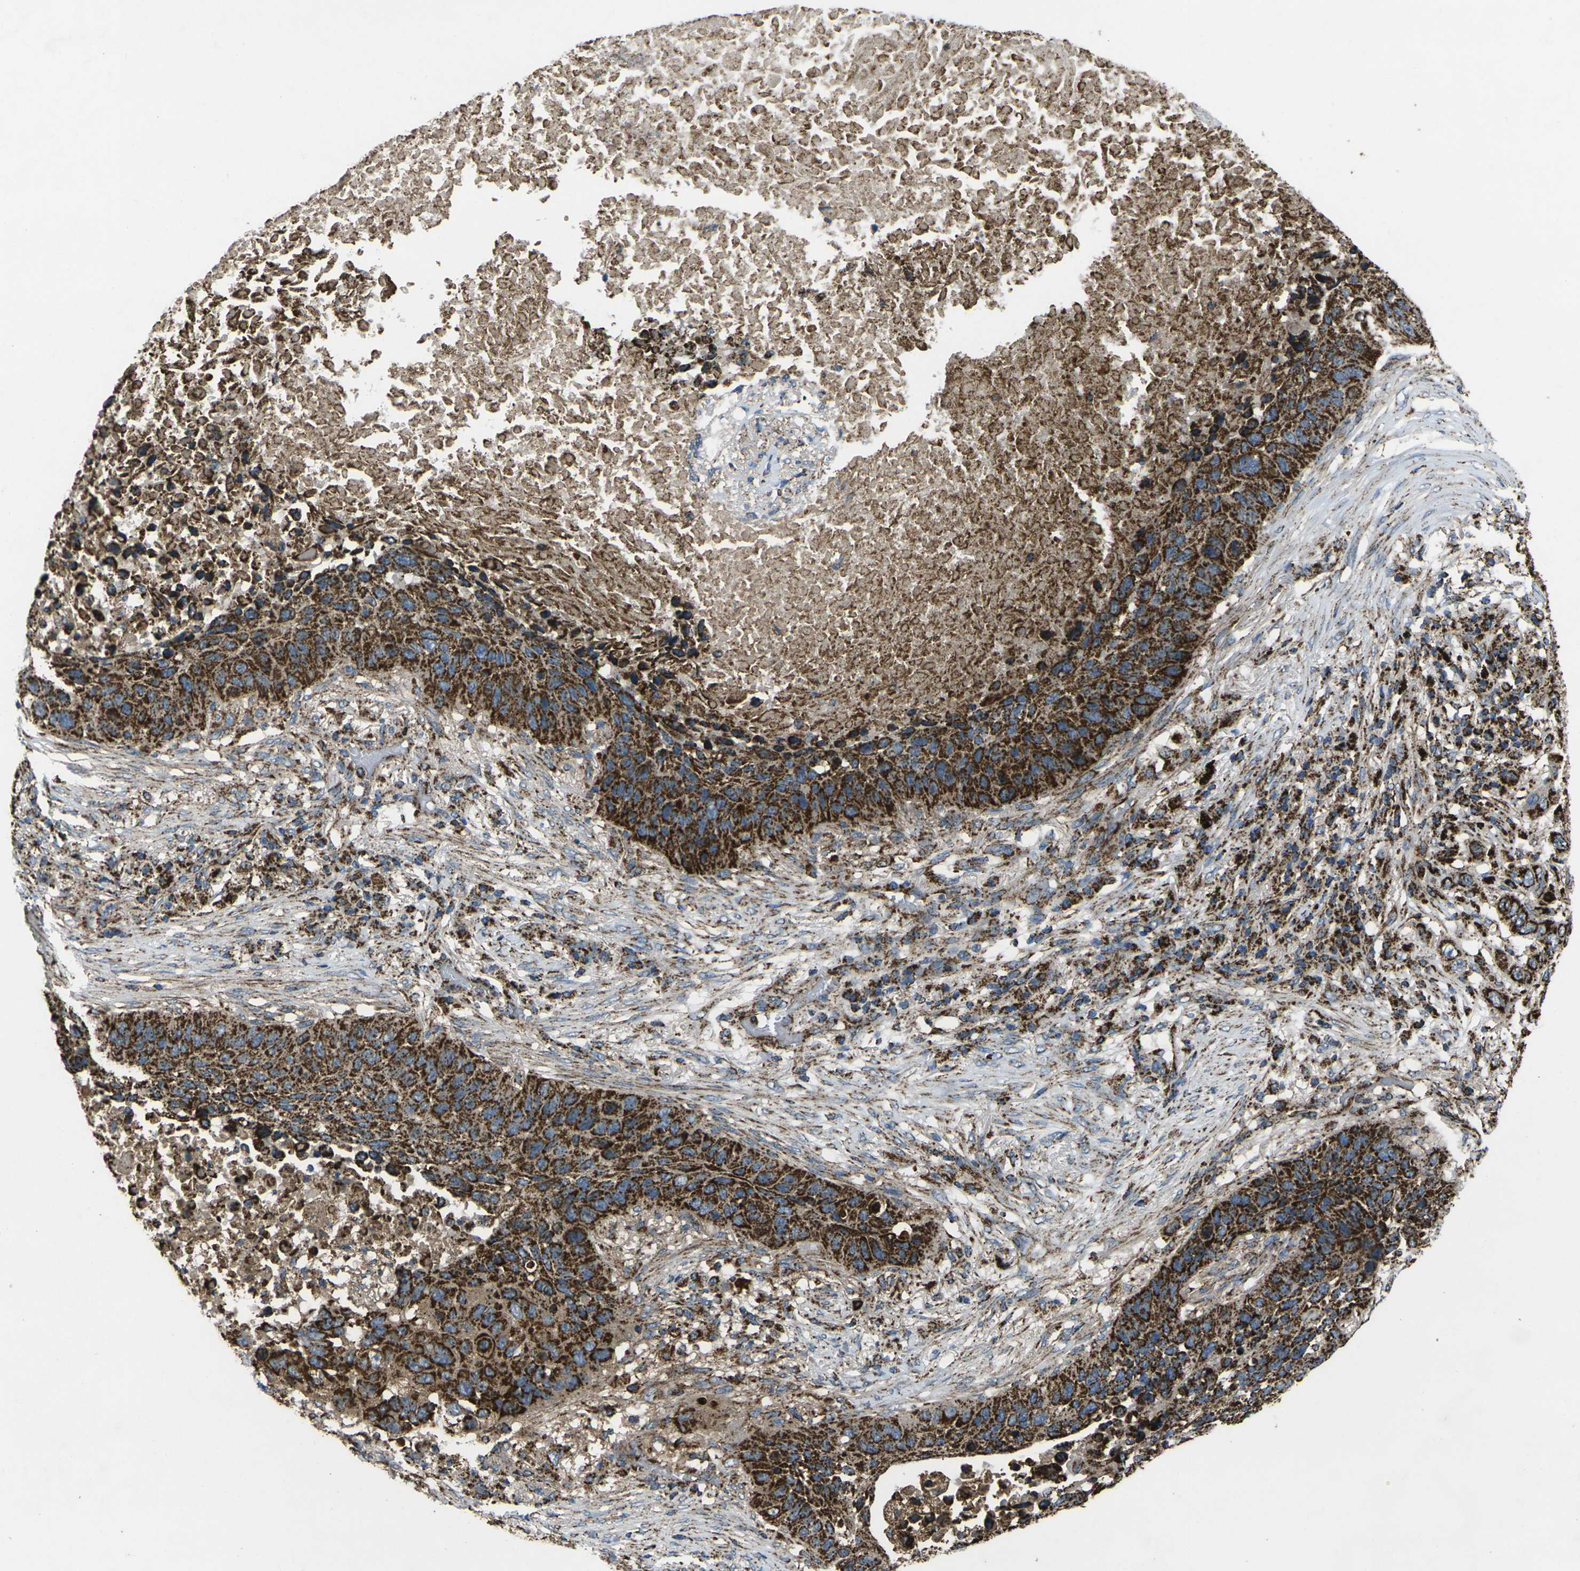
{"staining": {"intensity": "strong", "quantity": ">75%", "location": "cytoplasmic/membranous"}, "tissue": "lung cancer", "cell_type": "Tumor cells", "image_type": "cancer", "snomed": [{"axis": "morphology", "description": "Squamous cell carcinoma, NOS"}, {"axis": "topography", "description": "Lung"}], "caption": "IHC of squamous cell carcinoma (lung) shows high levels of strong cytoplasmic/membranous positivity in about >75% of tumor cells.", "gene": "KLHL5", "patient": {"sex": "male", "age": 57}}